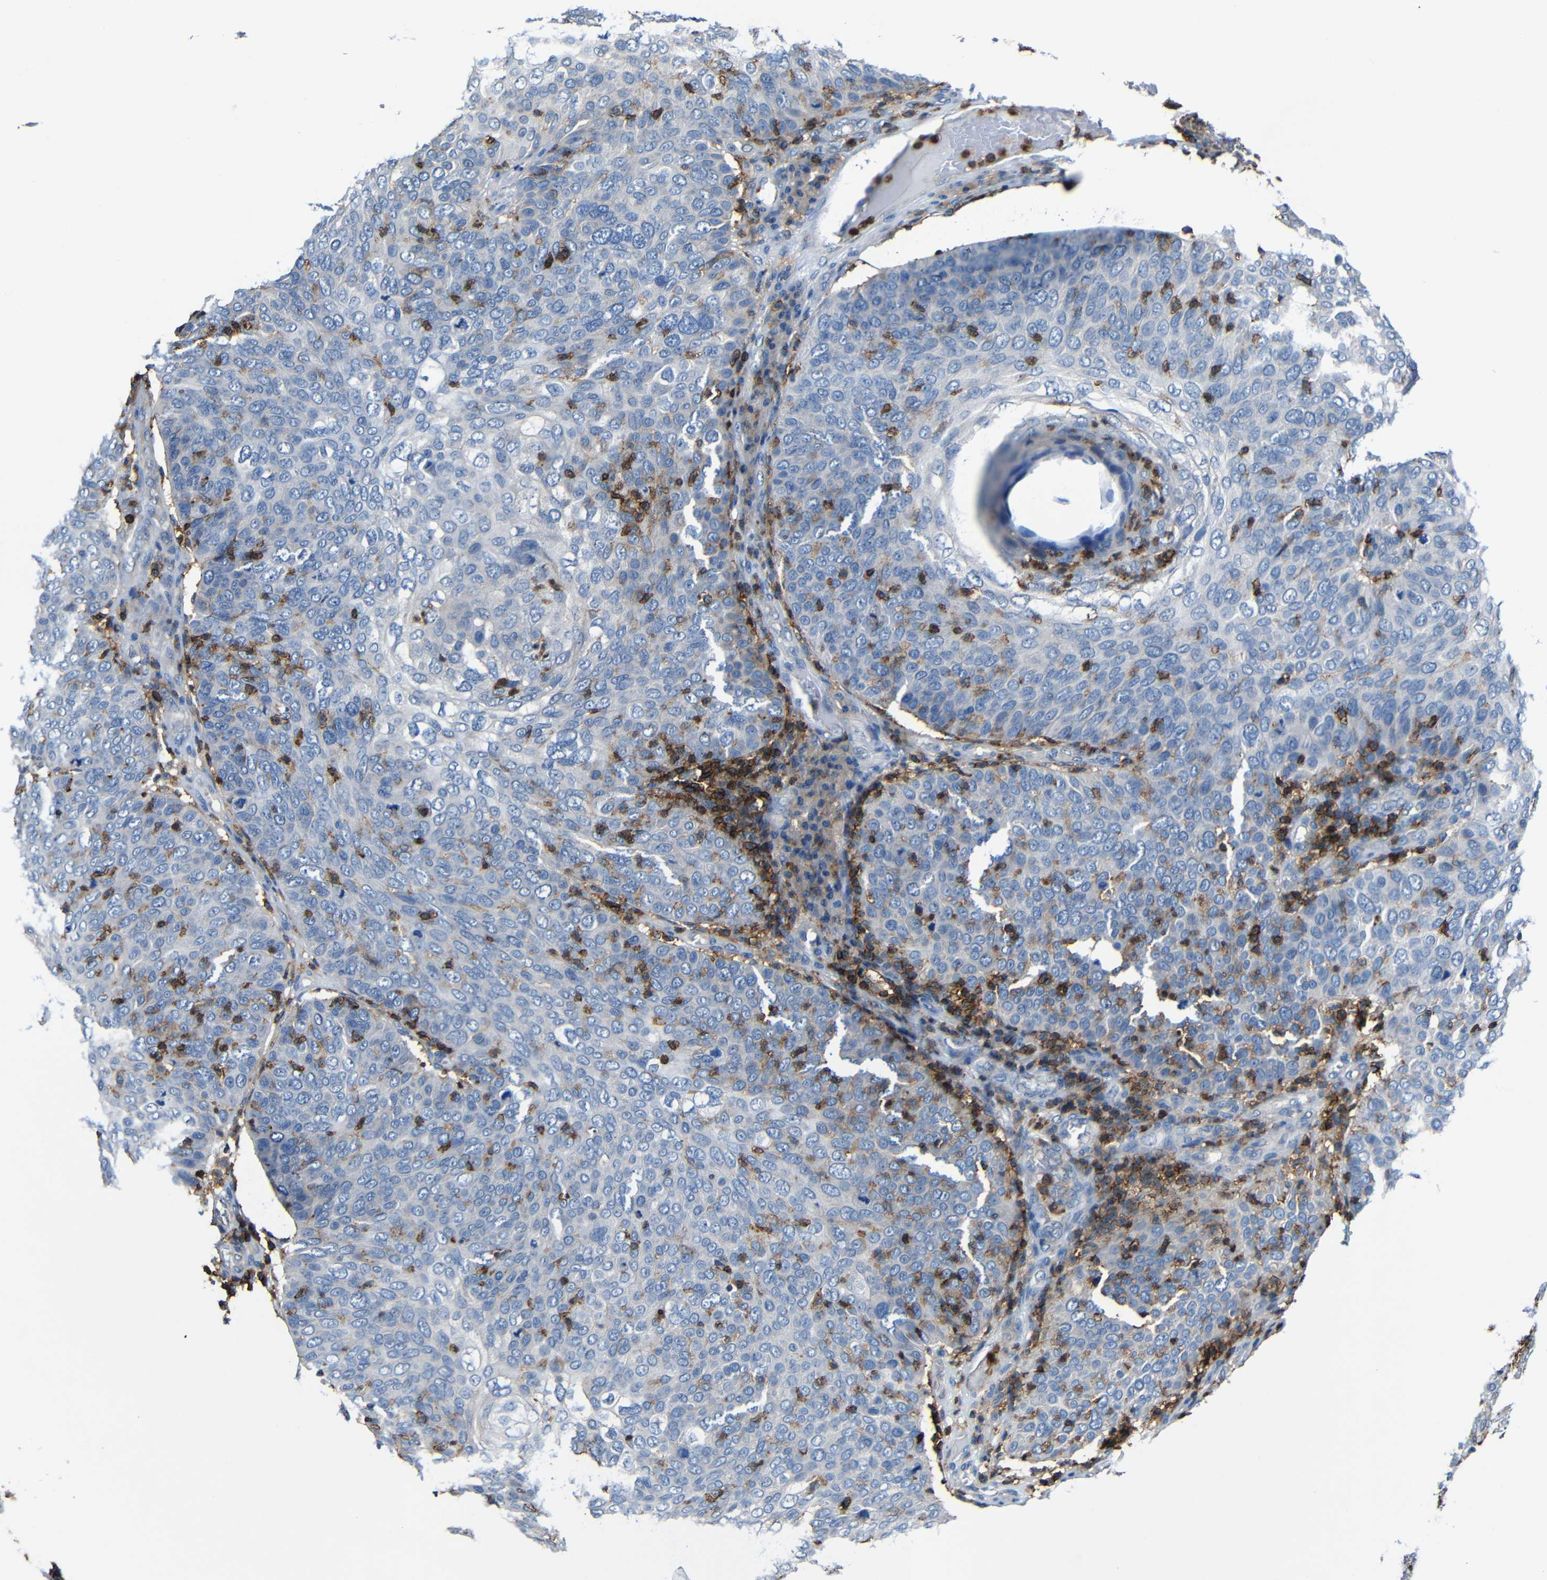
{"staining": {"intensity": "negative", "quantity": "none", "location": "none"}, "tissue": "skin cancer", "cell_type": "Tumor cells", "image_type": "cancer", "snomed": [{"axis": "morphology", "description": "Squamous cell carcinoma, NOS"}, {"axis": "topography", "description": "Skin"}], "caption": "Micrograph shows no protein staining in tumor cells of skin squamous cell carcinoma tissue.", "gene": "P2RY12", "patient": {"sex": "male", "age": 87}}